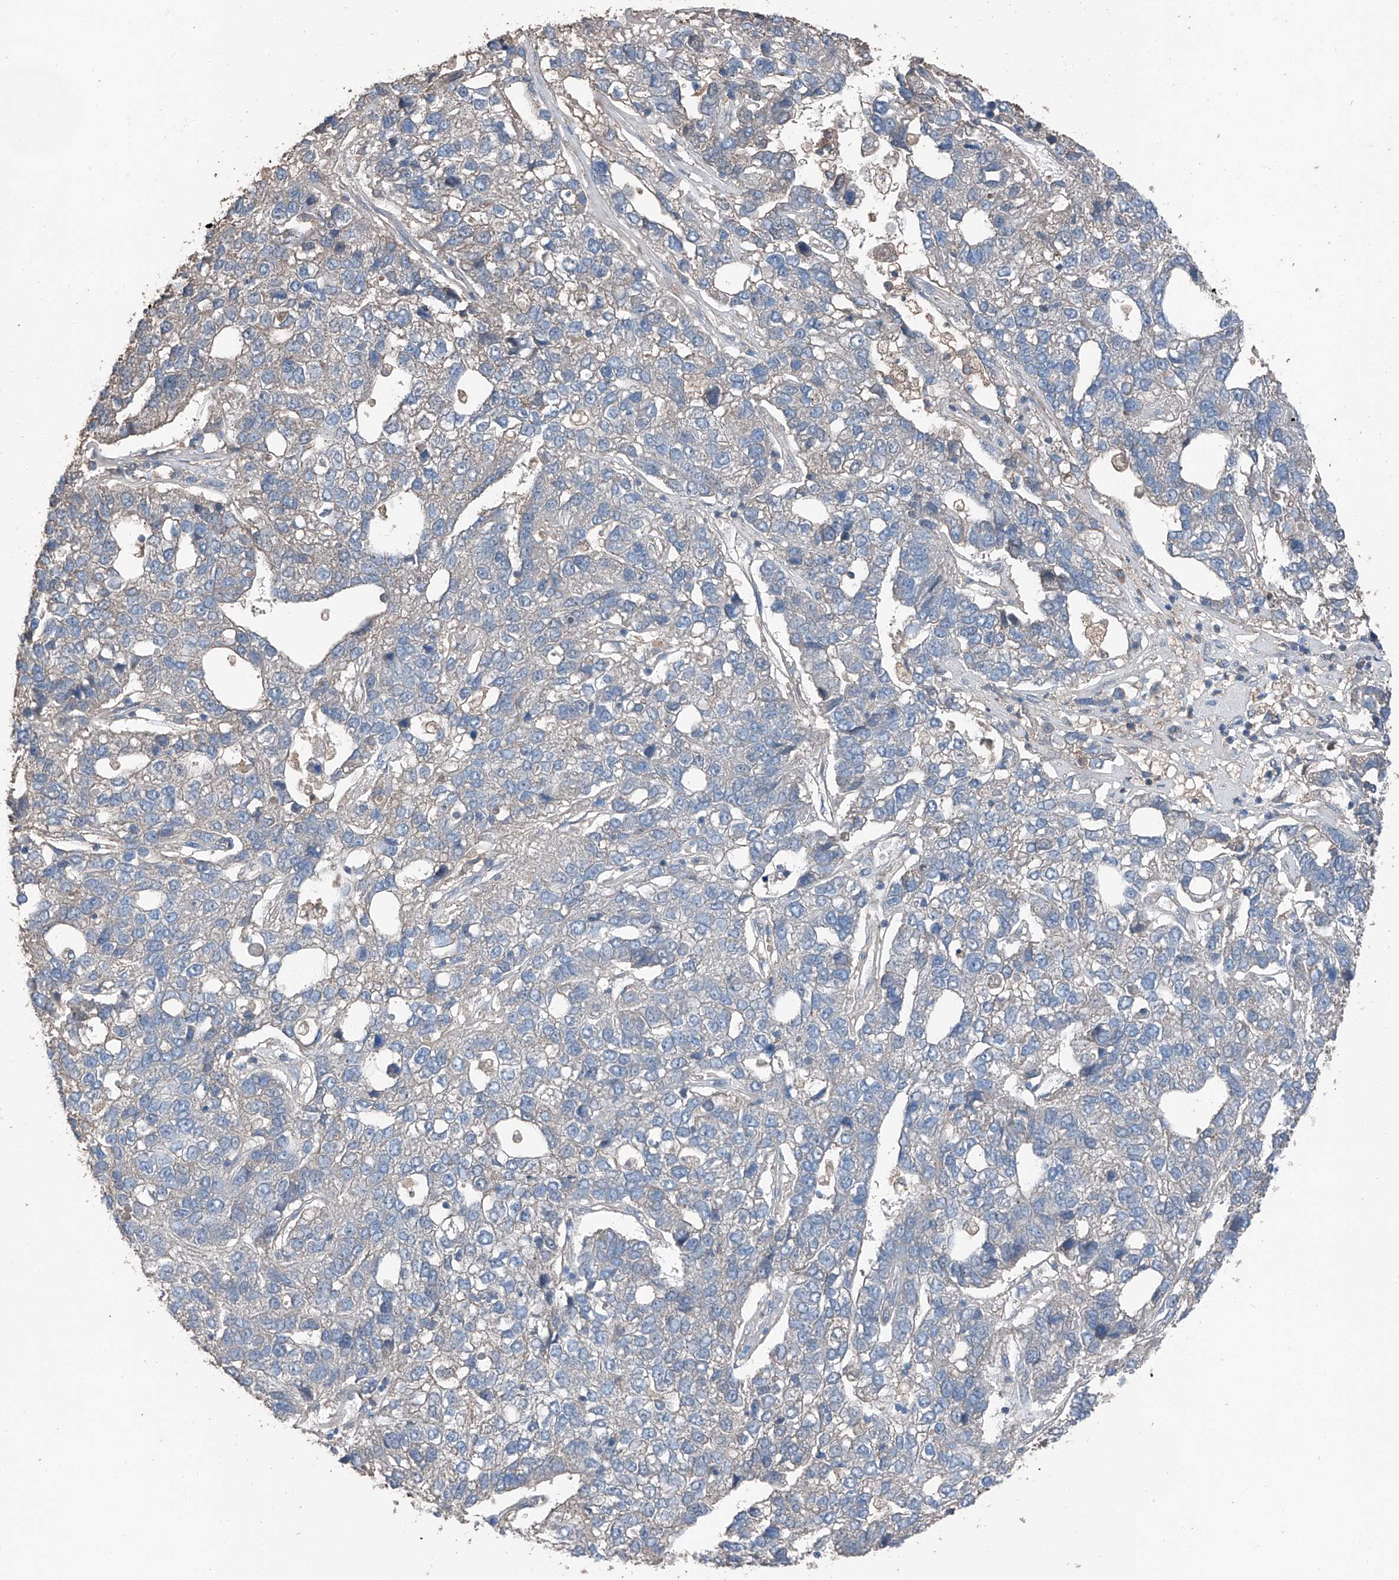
{"staining": {"intensity": "negative", "quantity": "none", "location": "none"}, "tissue": "pancreatic cancer", "cell_type": "Tumor cells", "image_type": "cancer", "snomed": [{"axis": "morphology", "description": "Adenocarcinoma, NOS"}, {"axis": "topography", "description": "Pancreas"}], "caption": "Tumor cells show no significant protein staining in pancreatic cancer.", "gene": "MAMLD1", "patient": {"sex": "female", "age": 61}}